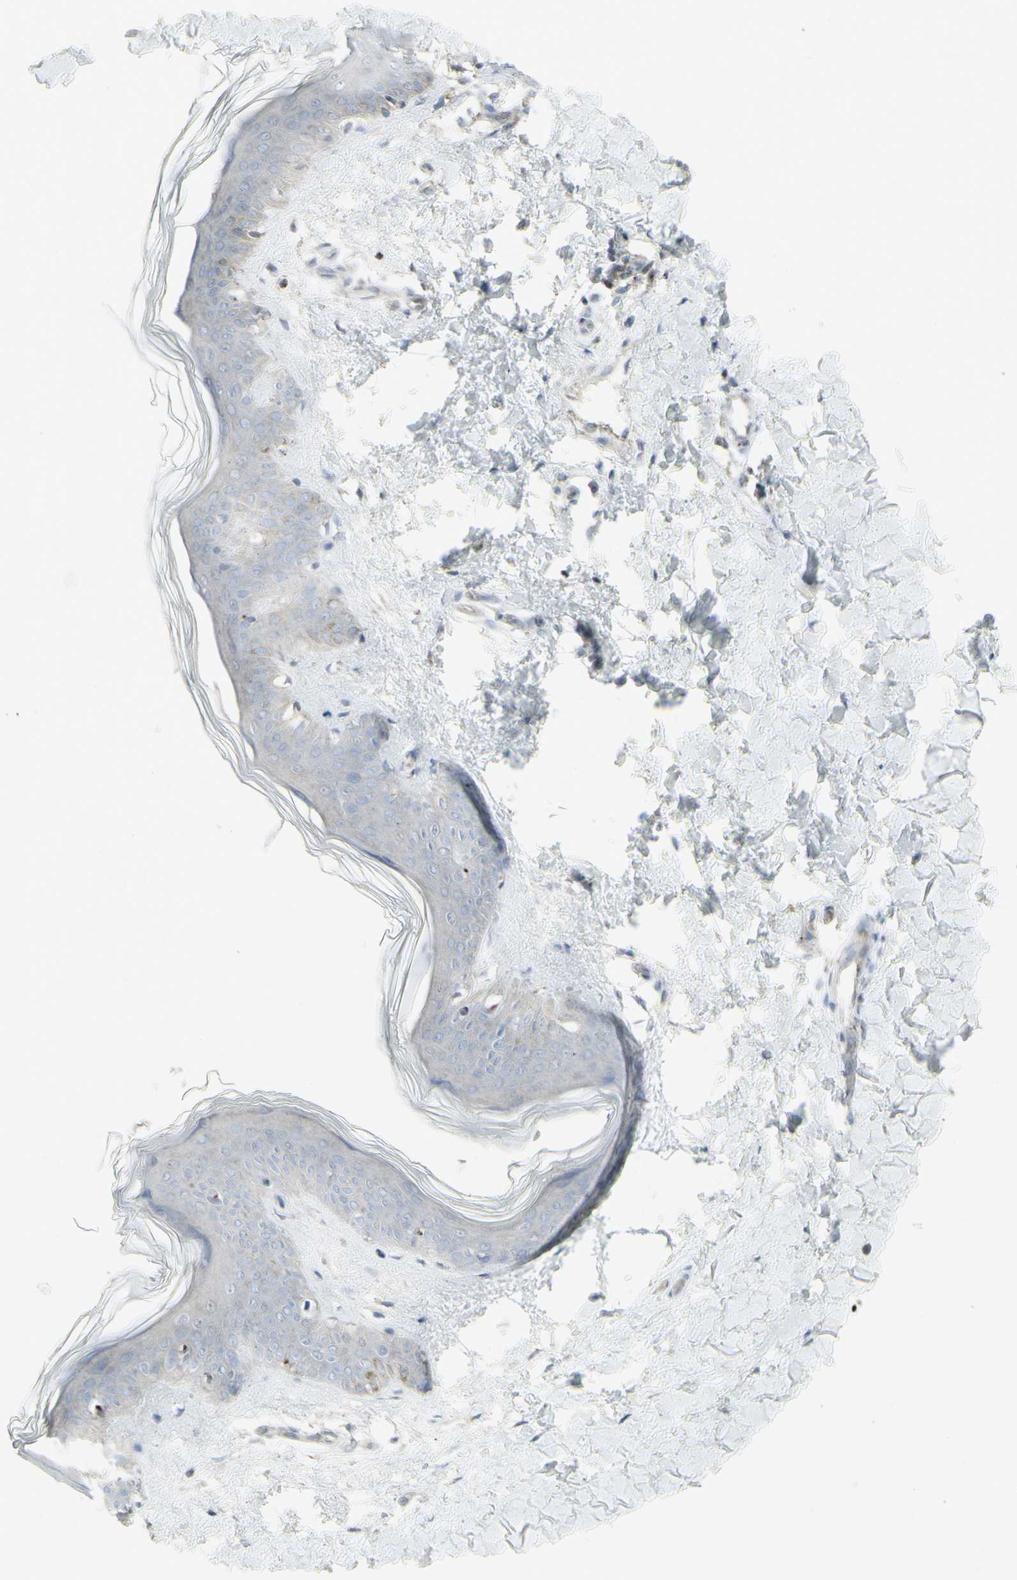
{"staining": {"intensity": "negative", "quantity": "none", "location": "none"}, "tissue": "skin", "cell_type": "Fibroblasts", "image_type": "normal", "snomed": [{"axis": "morphology", "description": "Normal tissue, NOS"}, {"axis": "topography", "description": "Skin"}], "caption": "Immunohistochemistry of unremarkable human skin exhibits no expression in fibroblasts.", "gene": "GALNT6", "patient": {"sex": "female", "age": 41}}